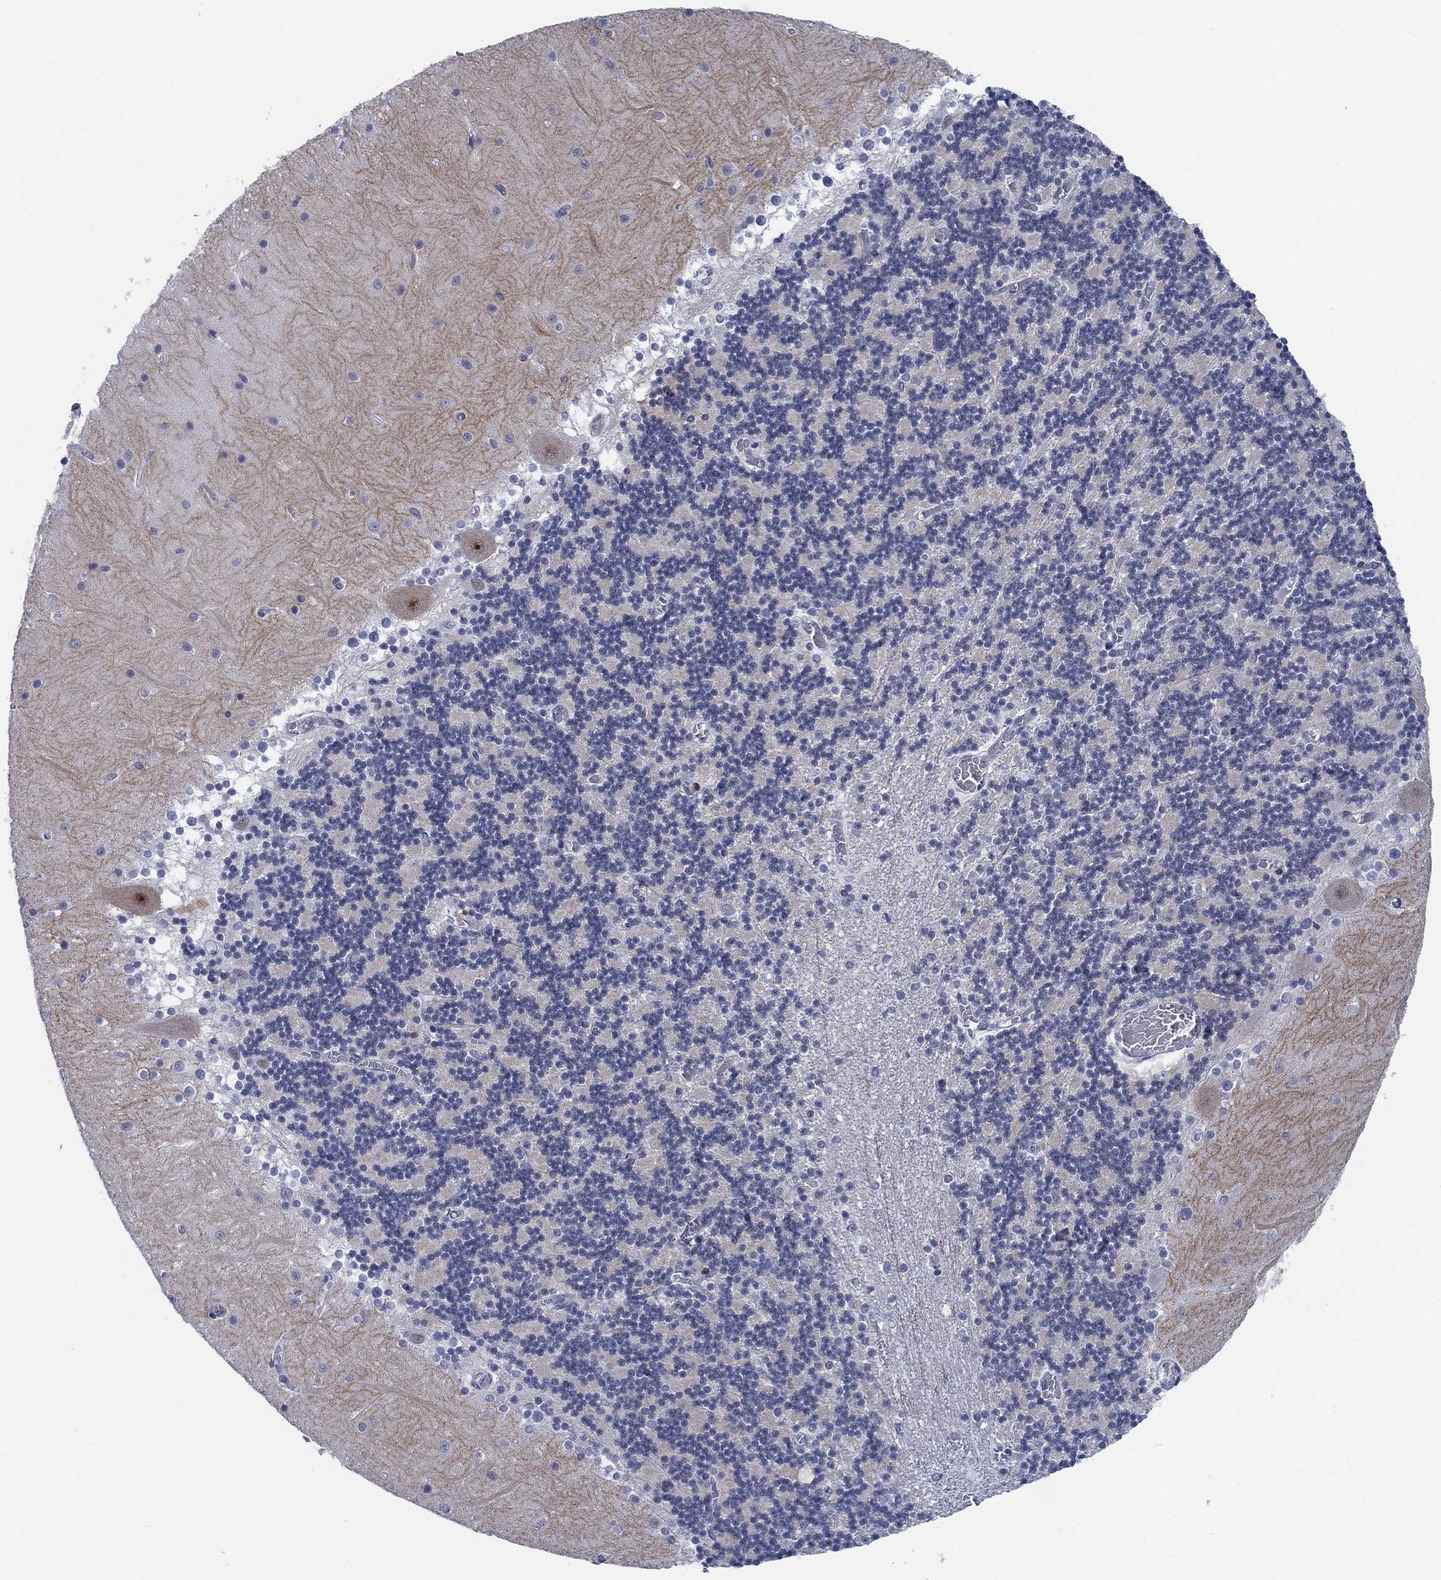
{"staining": {"intensity": "negative", "quantity": "none", "location": "none"}, "tissue": "cerebellum", "cell_type": "Cells in granular layer", "image_type": "normal", "snomed": [{"axis": "morphology", "description": "Normal tissue, NOS"}, {"axis": "topography", "description": "Cerebellum"}], "caption": "DAB (3,3'-diaminobenzidine) immunohistochemical staining of normal human cerebellum displays no significant staining in cells in granular layer. (Brightfield microscopy of DAB immunohistochemistry (IHC) at high magnification).", "gene": "NEU3", "patient": {"sex": "female", "age": 28}}